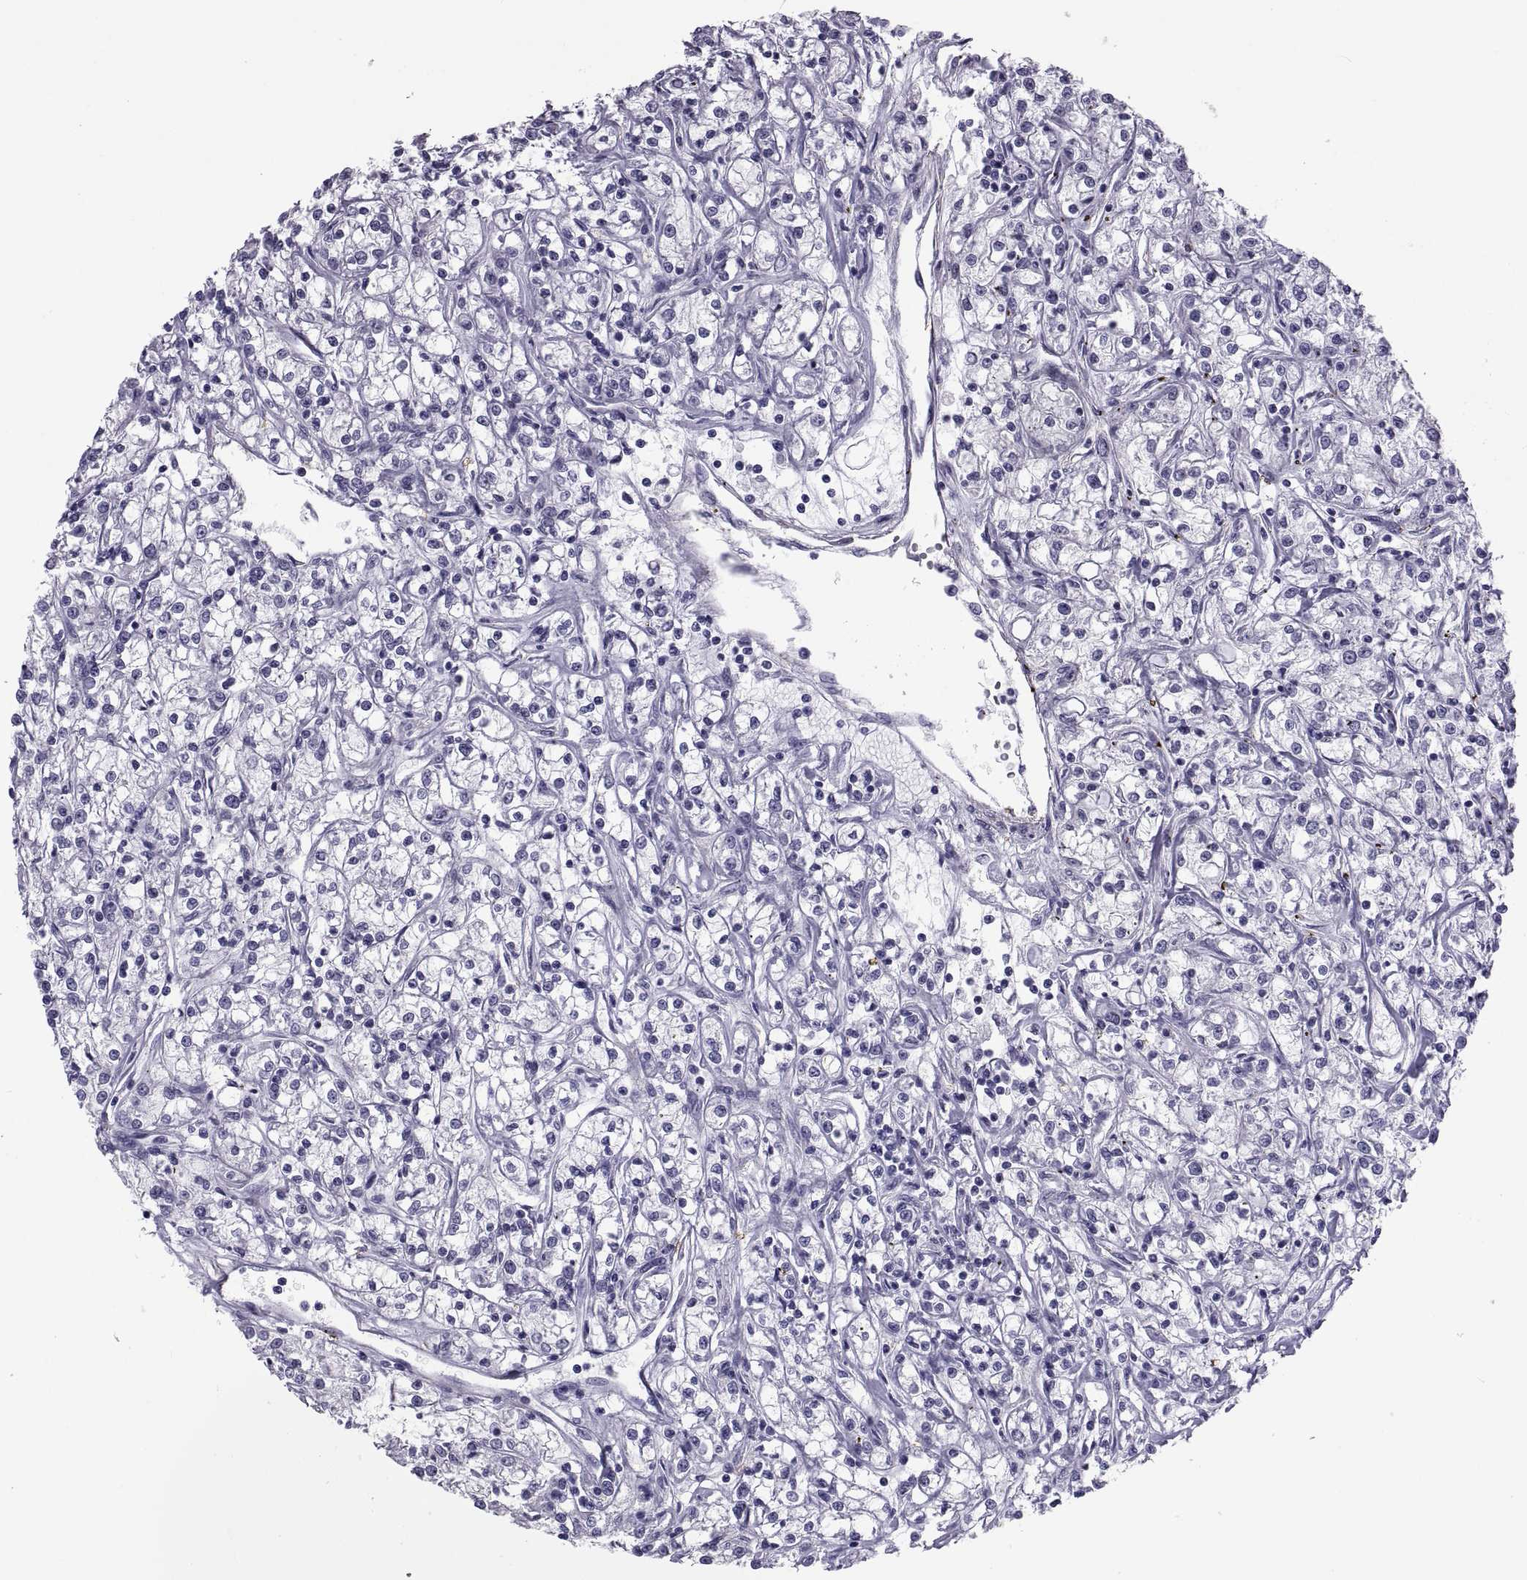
{"staining": {"intensity": "negative", "quantity": "none", "location": "none"}, "tissue": "renal cancer", "cell_type": "Tumor cells", "image_type": "cancer", "snomed": [{"axis": "morphology", "description": "Adenocarcinoma, NOS"}, {"axis": "topography", "description": "Kidney"}], "caption": "Protein analysis of renal adenocarcinoma exhibits no significant expression in tumor cells.", "gene": "MAGEB1", "patient": {"sex": "female", "age": 59}}